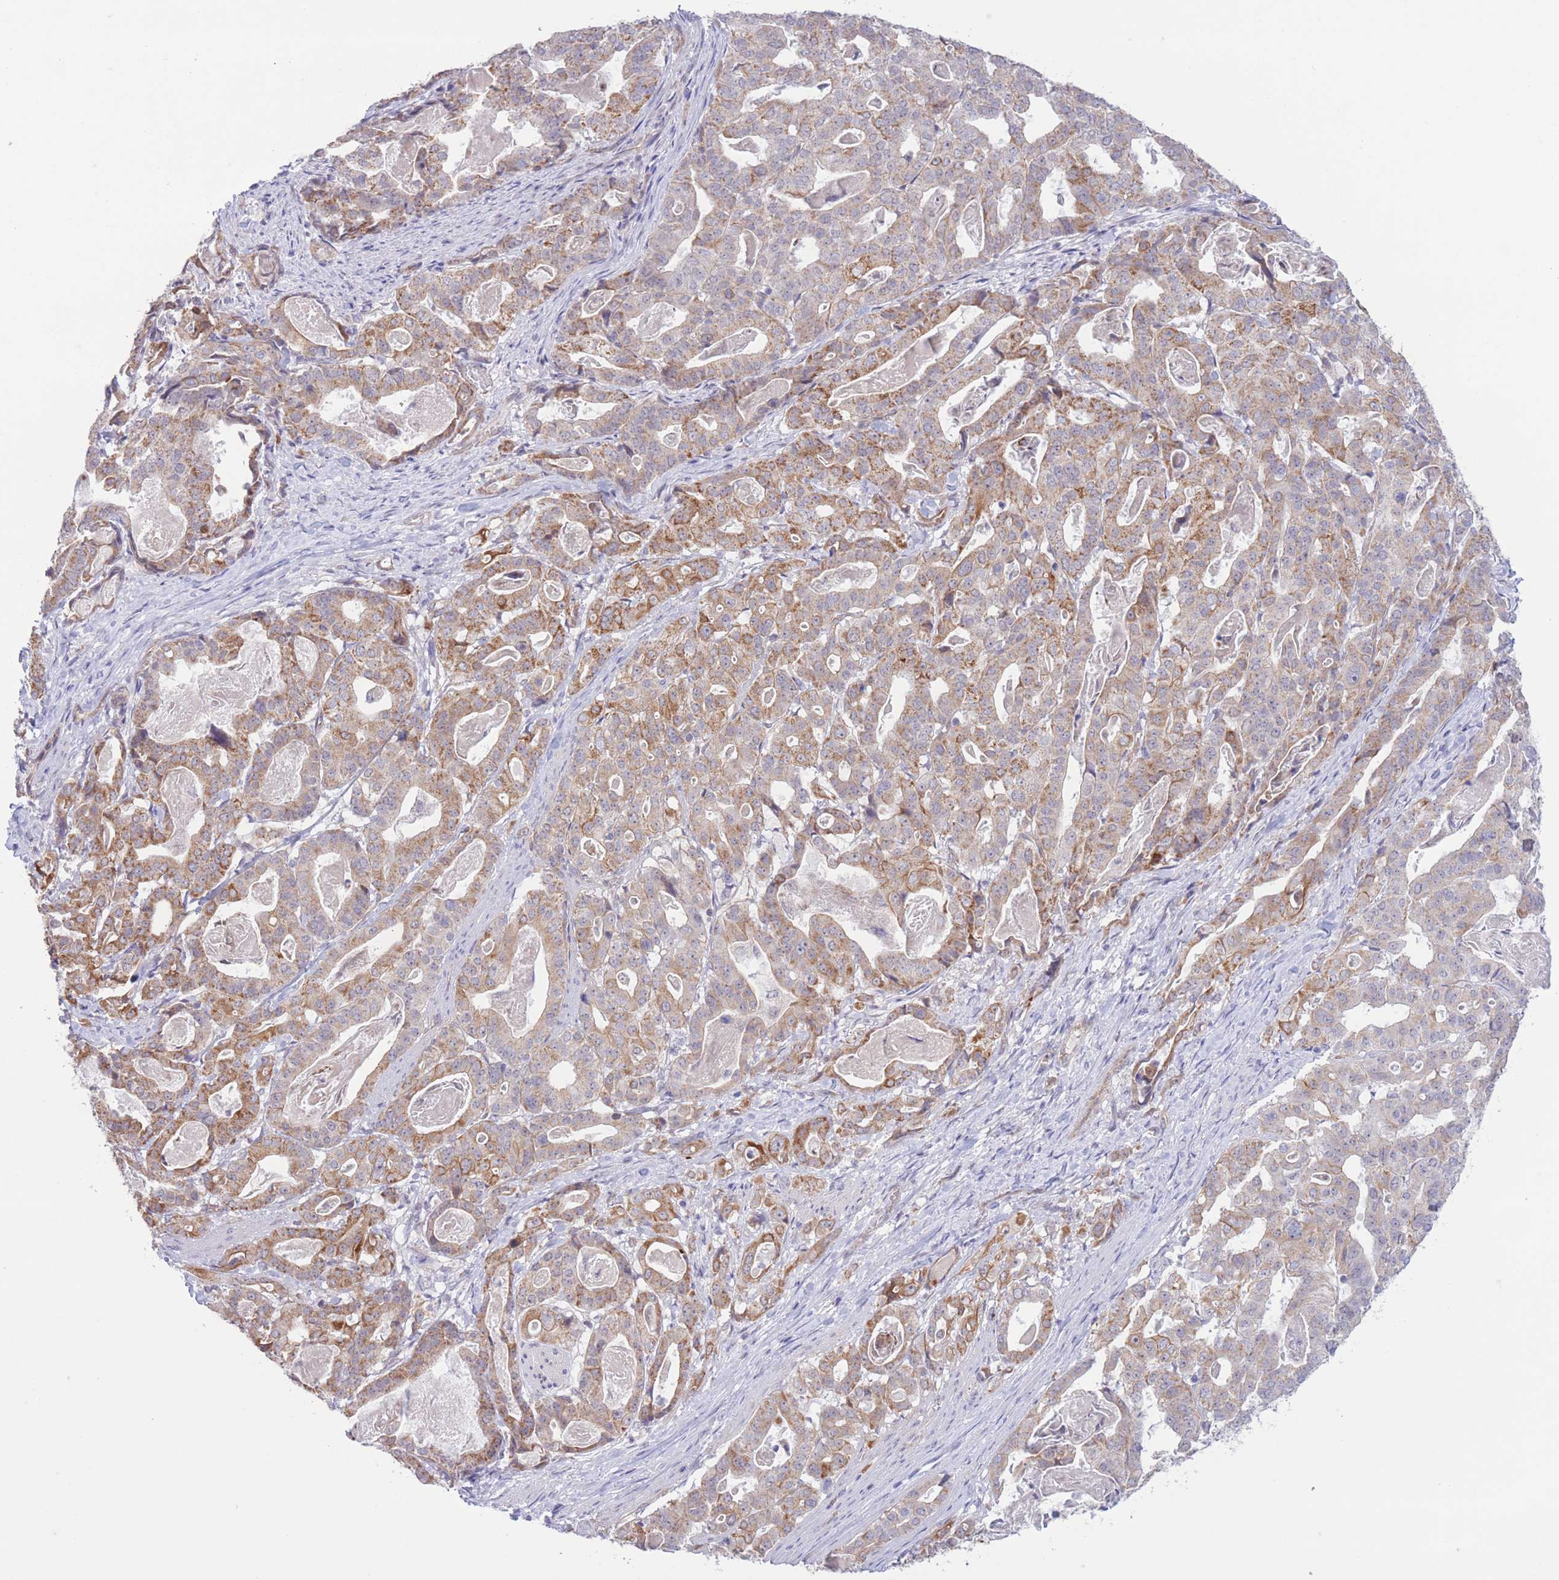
{"staining": {"intensity": "moderate", "quantity": ">75%", "location": "cytoplasmic/membranous"}, "tissue": "stomach cancer", "cell_type": "Tumor cells", "image_type": "cancer", "snomed": [{"axis": "morphology", "description": "Adenocarcinoma, NOS"}, {"axis": "topography", "description": "Stomach"}], "caption": "DAB immunohistochemical staining of human stomach cancer (adenocarcinoma) exhibits moderate cytoplasmic/membranous protein positivity in approximately >75% of tumor cells.", "gene": "MRPS31", "patient": {"sex": "male", "age": 48}}